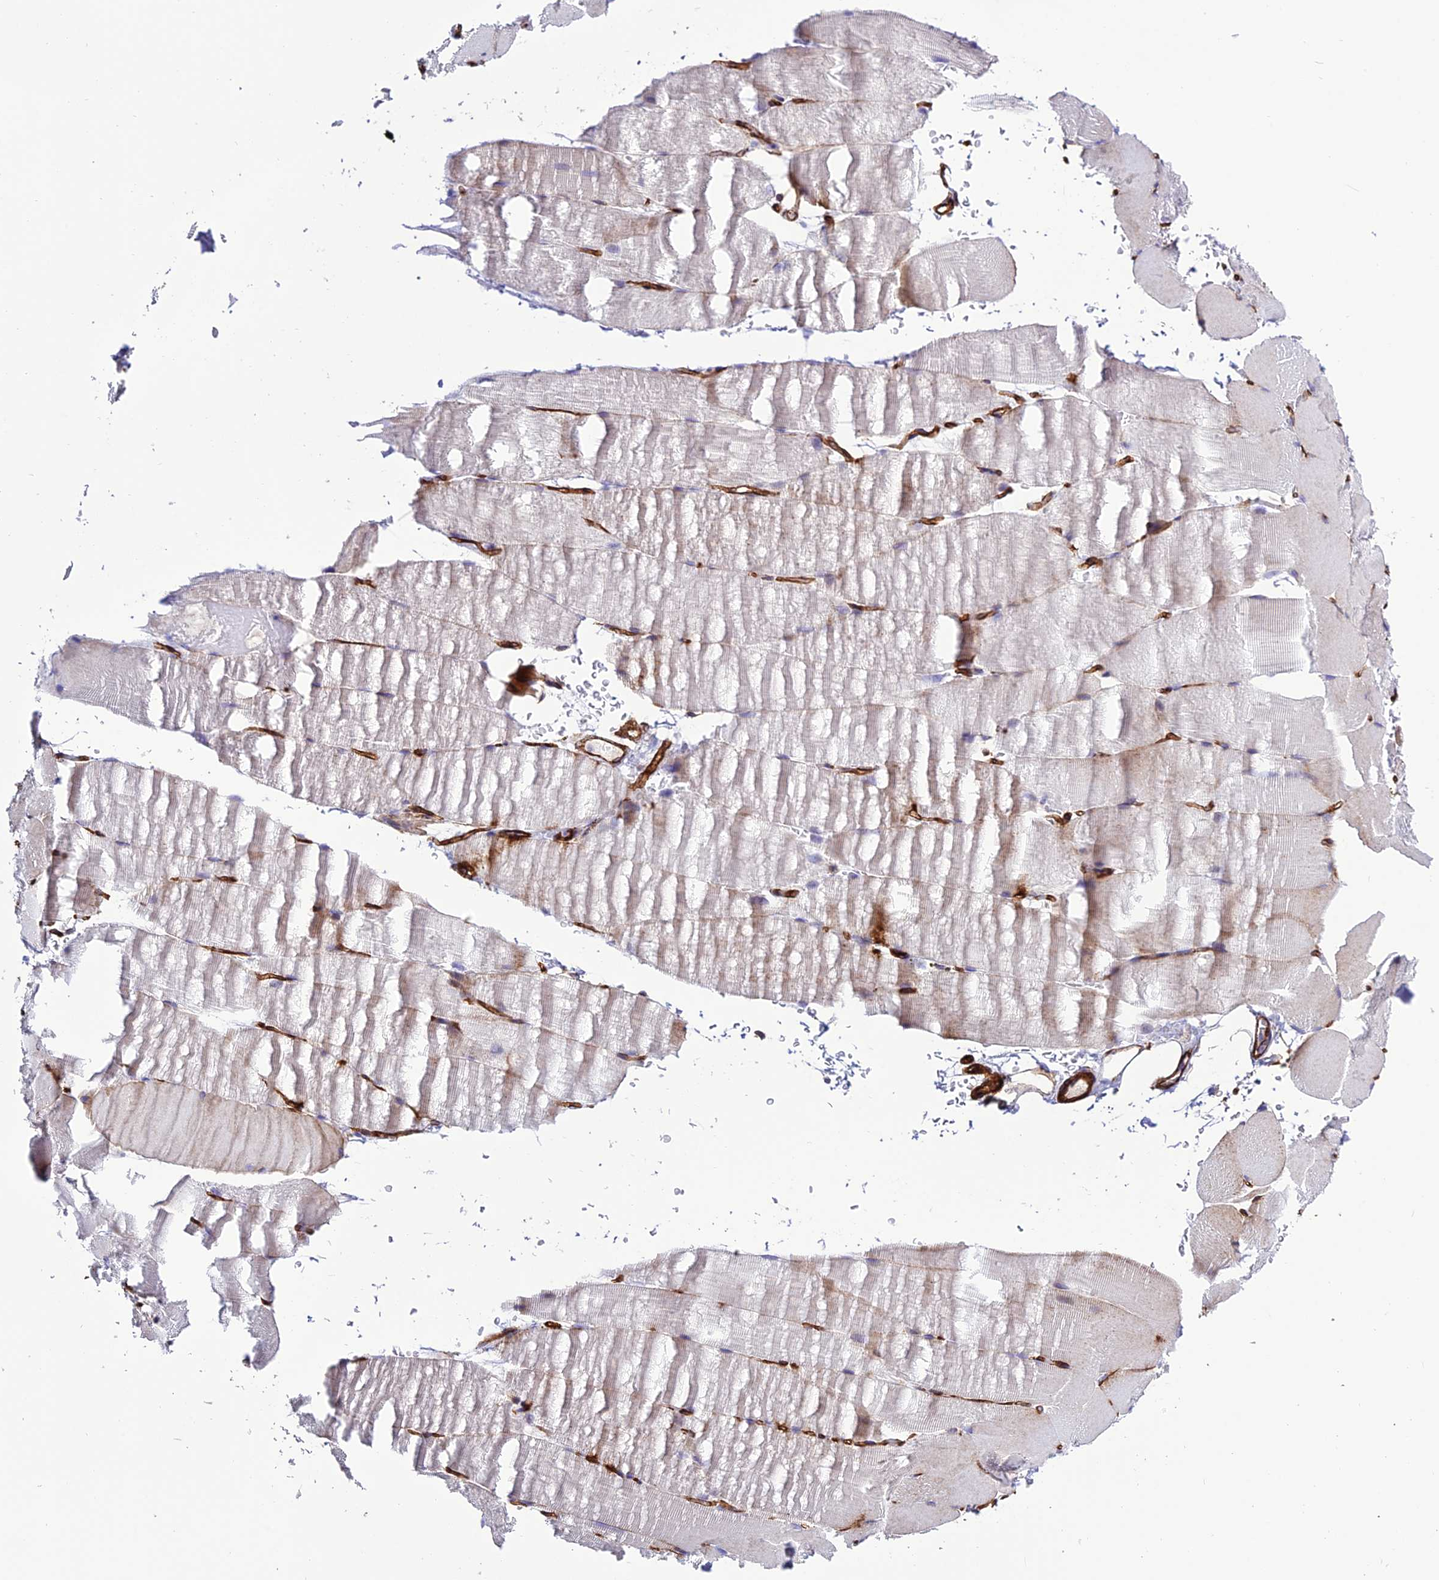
{"staining": {"intensity": "negative", "quantity": "none", "location": "none"}, "tissue": "skeletal muscle", "cell_type": "Myocytes", "image_type": "normal", "snomed": [{"axis": "morphology", "description": "Normal tissue, NOS"}, {"axis": "topography", "description": "Skeletal muscle"}, {"axis": "topography", "description": "Parathyroid gland"}], "caption": "IHC of benign human skeletal muscle shows no staining in myocytes.", "gene": "REX1BD", "patient": {"sex": "female", "age": 37}}